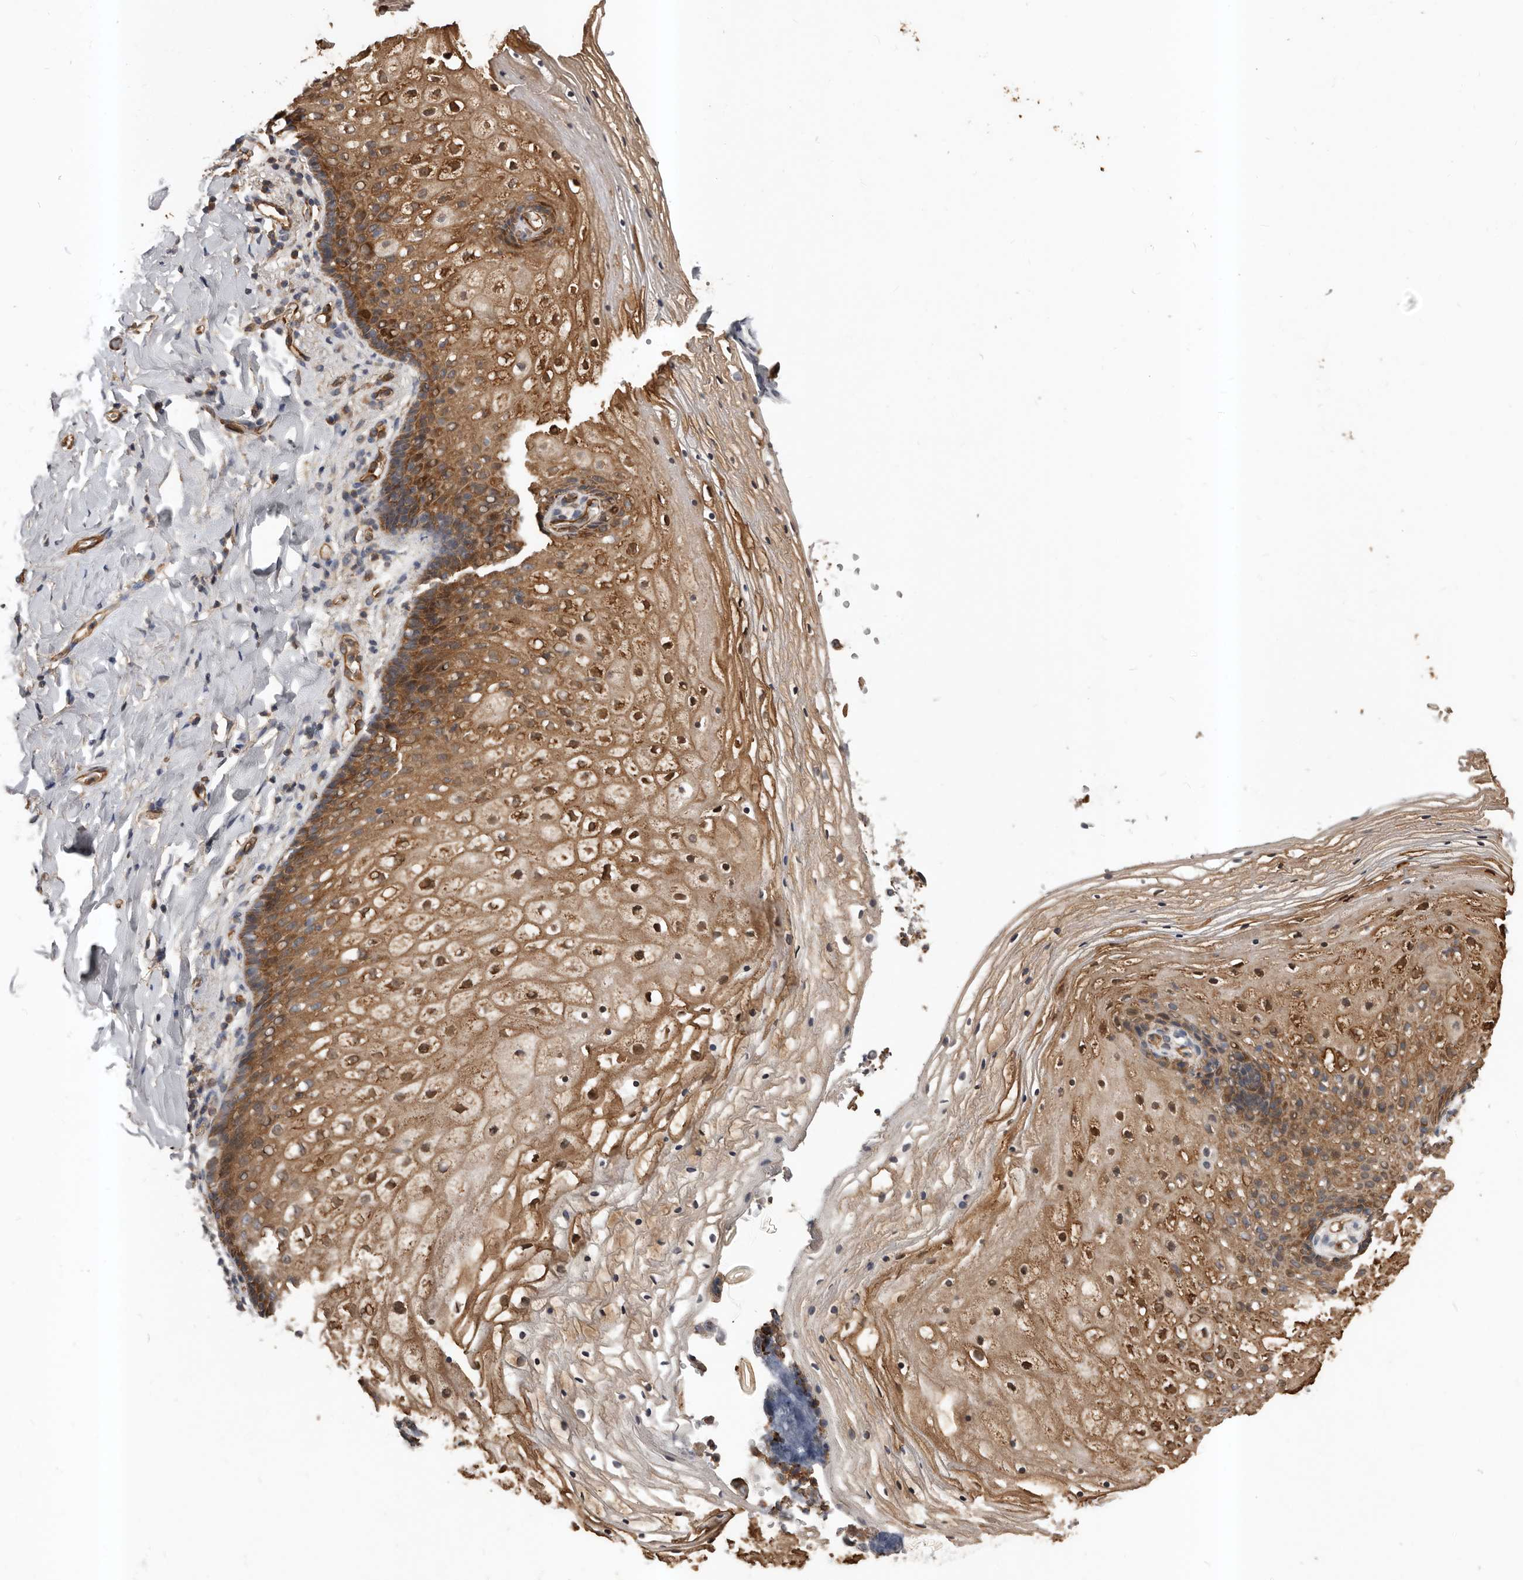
{"staining": {"intensity": "moderate", "quantity": ">75%", "location": "cytoplasmic/membranous,nuclear"}, "tissue": "vagina", "cell_type": "Squamous epithelial cells", "image_type": "normal", "snomed": [{"axis": "morphology", "description": "Normal tissue, NOS"}, {"axis": "topography", "description": "Vagina"}], "caption": "This image exhibits immunohistochemistry (IHC) staining of normal vagina, with medium moderate cytoplasmic/membranous,nuclear staining in about >75% of squamous epithelial cells.", "gene": "PNRC2", "patient": {"sex": "female", "age": 60}}